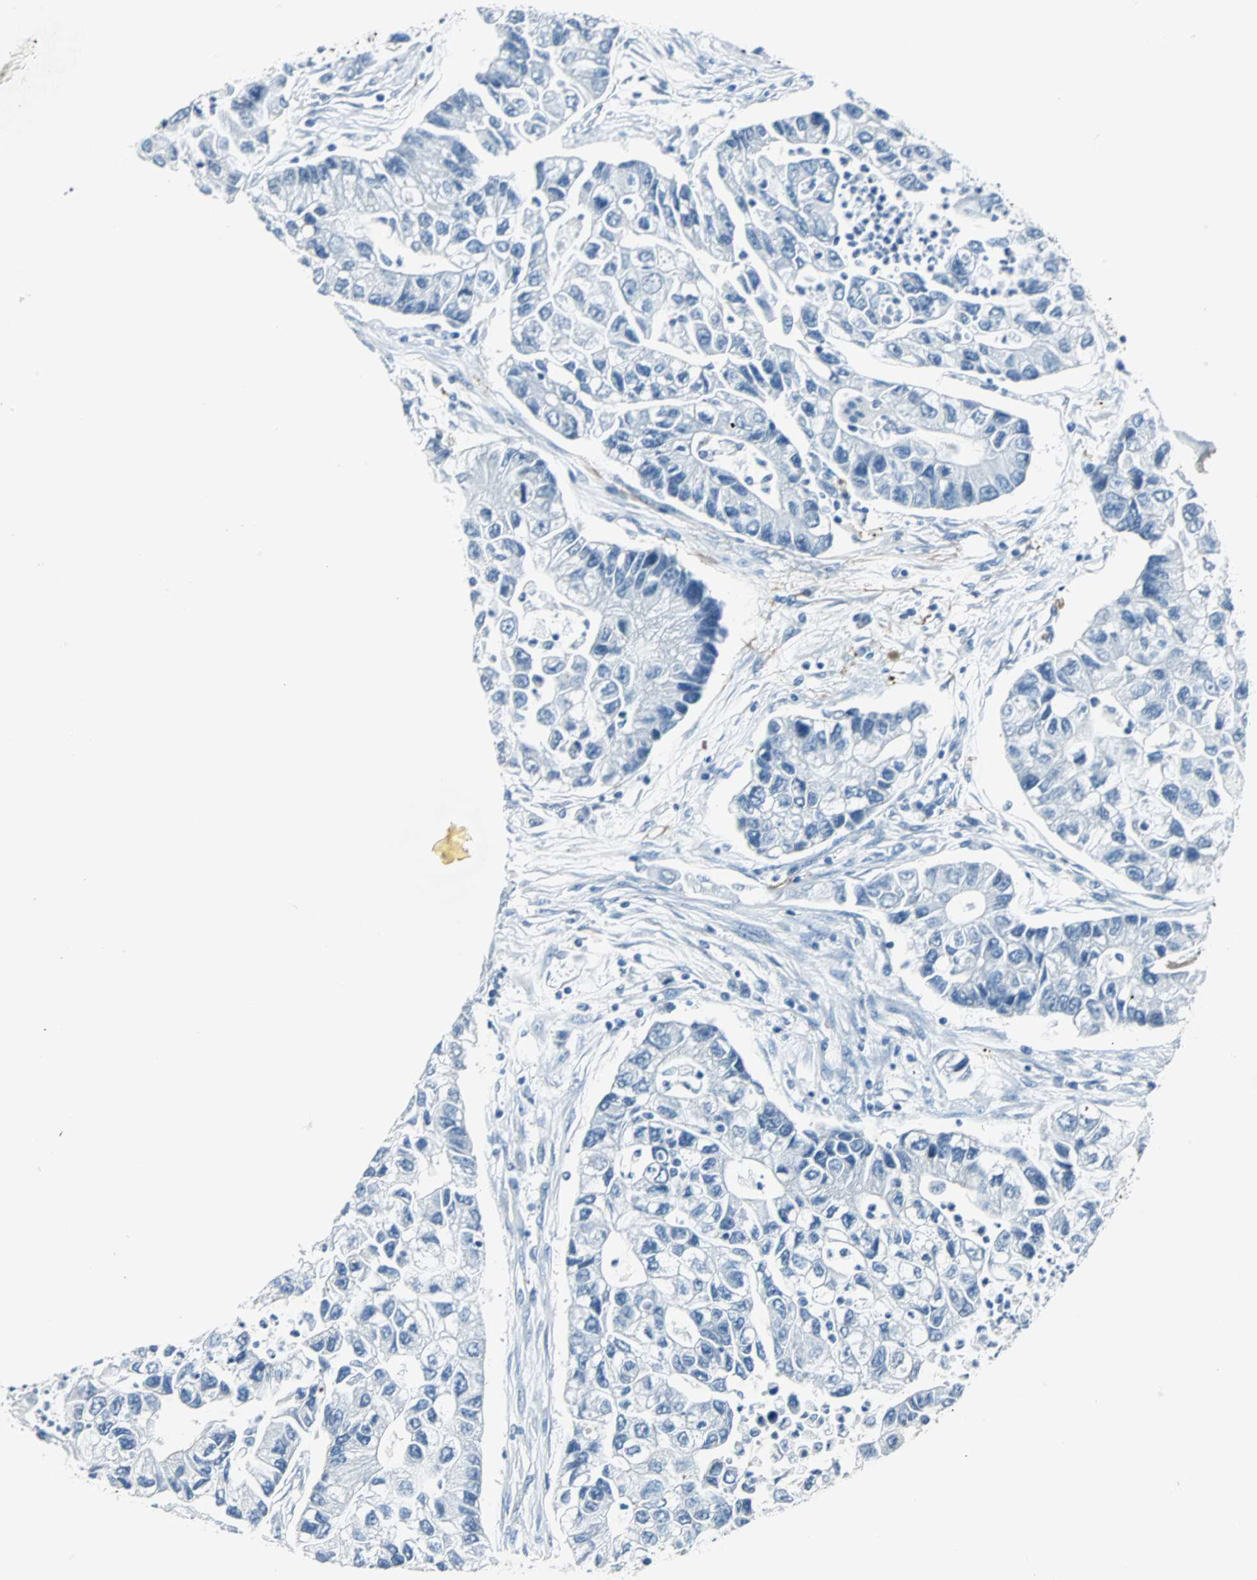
{"staining": {"intensity": "negative", "quantity": "none", "location": "none"}, "tissue": "lung cancer", "cell_type": "Tumor cells", "image_type": "cancer", "snomed": [{"axis": "morphology", "description": "Adenocarcinoma, NOS"}, {"axis": "topography", "description": "Lung"}], "caption": "This is an IHC photomicrograph of adenocarcinoma (lung). There is no expression in tumor cells.", "gene": "MUC7", "patient": {"sex": "female", "age": 51}}